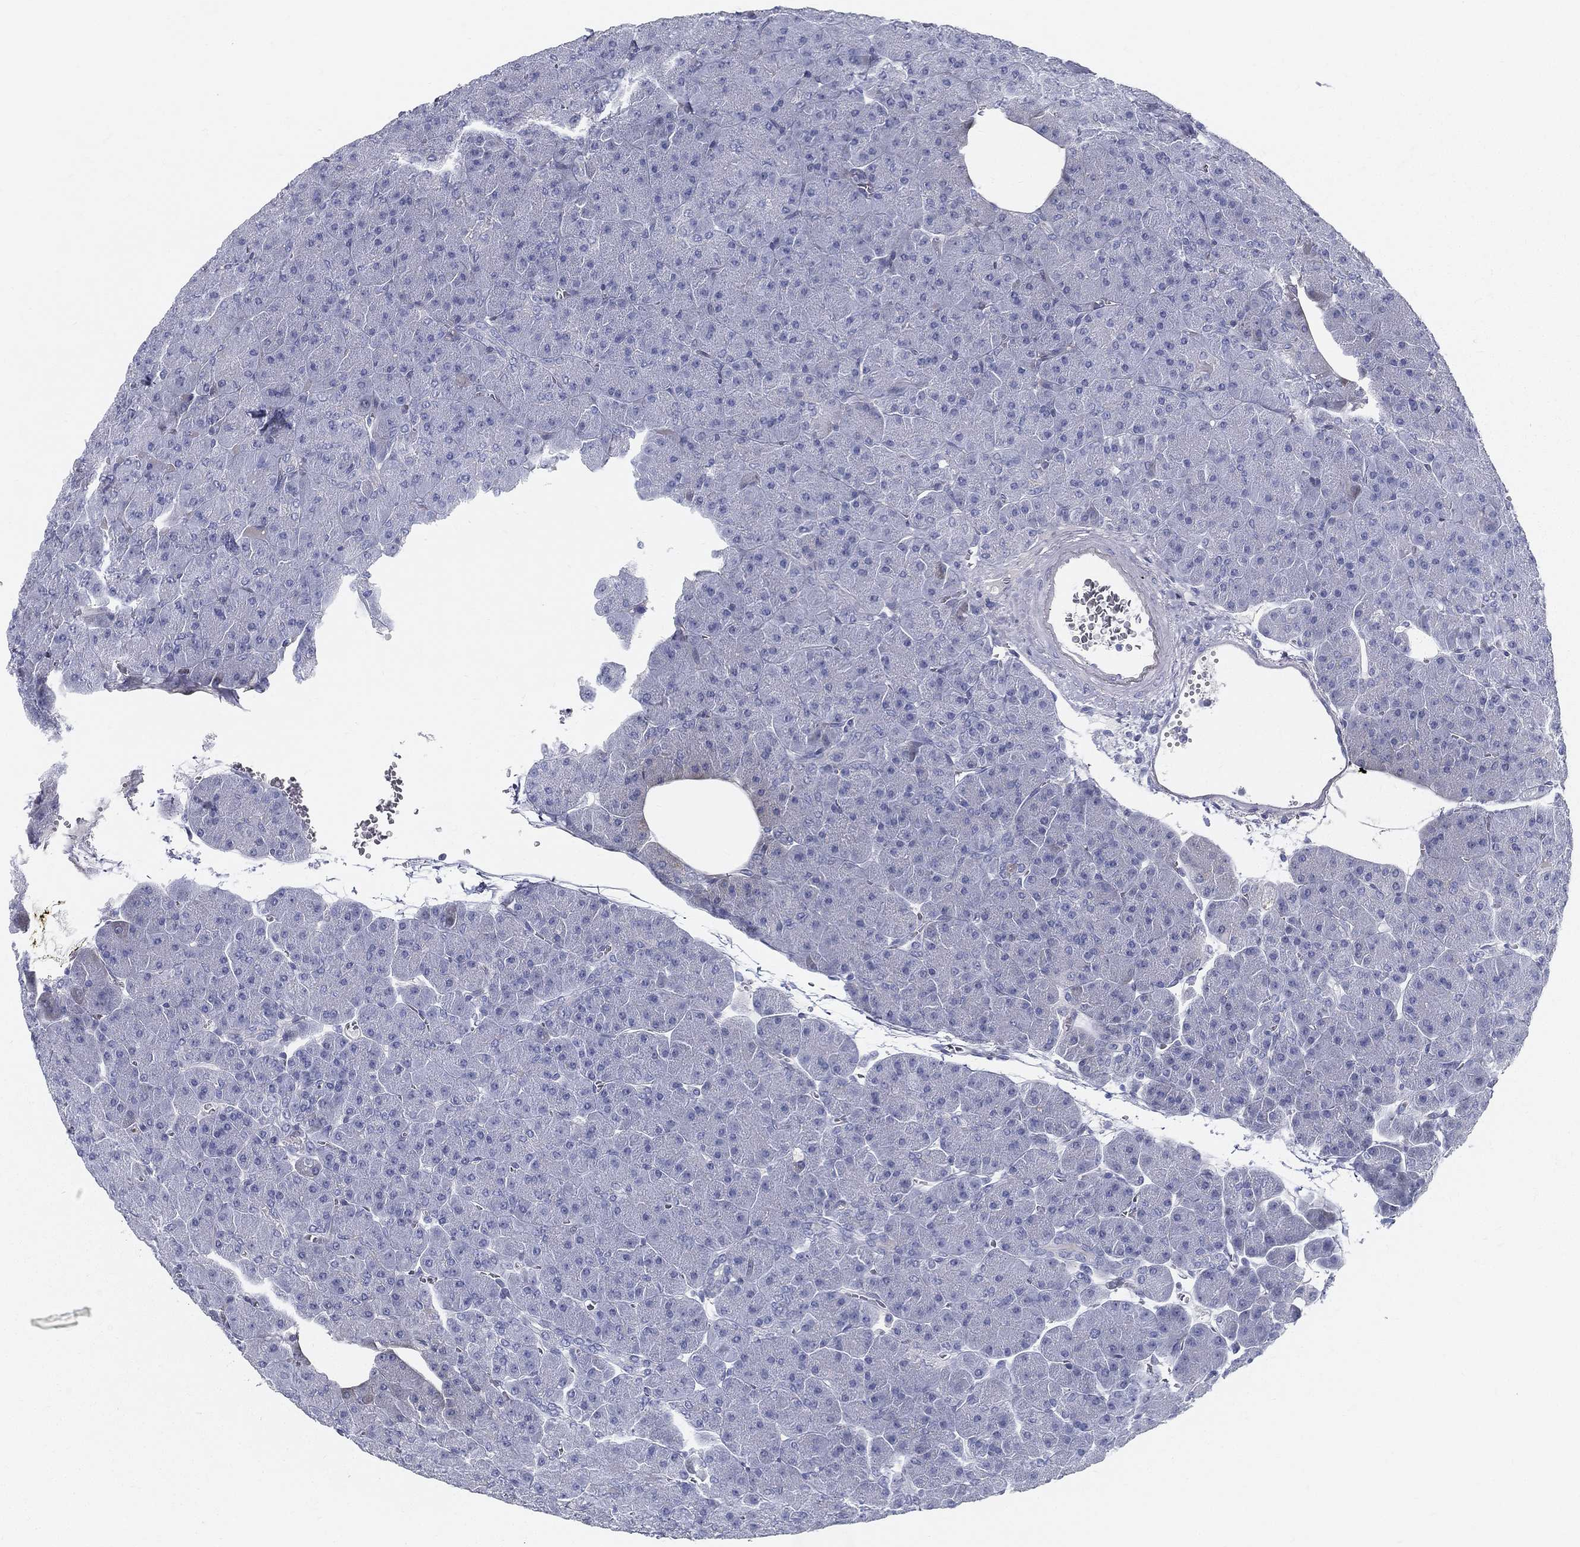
{"staining": {"intensity": "weak", "quantity": "<25%", "location": "cytoplasmic/membranous"}, "tissue": "pancreas", "cell_type": "Exocrine glandular cells", "image_type": "normal", "snomed": [{"axis": "morphology", "description": "Normal tissue, NOS"}, {"axis": "topography", "description": "Pancreas"}], "caption": "Immunohistochemistry of normal pancreas displays no staining in exocrine glandular cells.", "gene": "SPPL2C", "patient": {"sex": "male", "age": 61}}